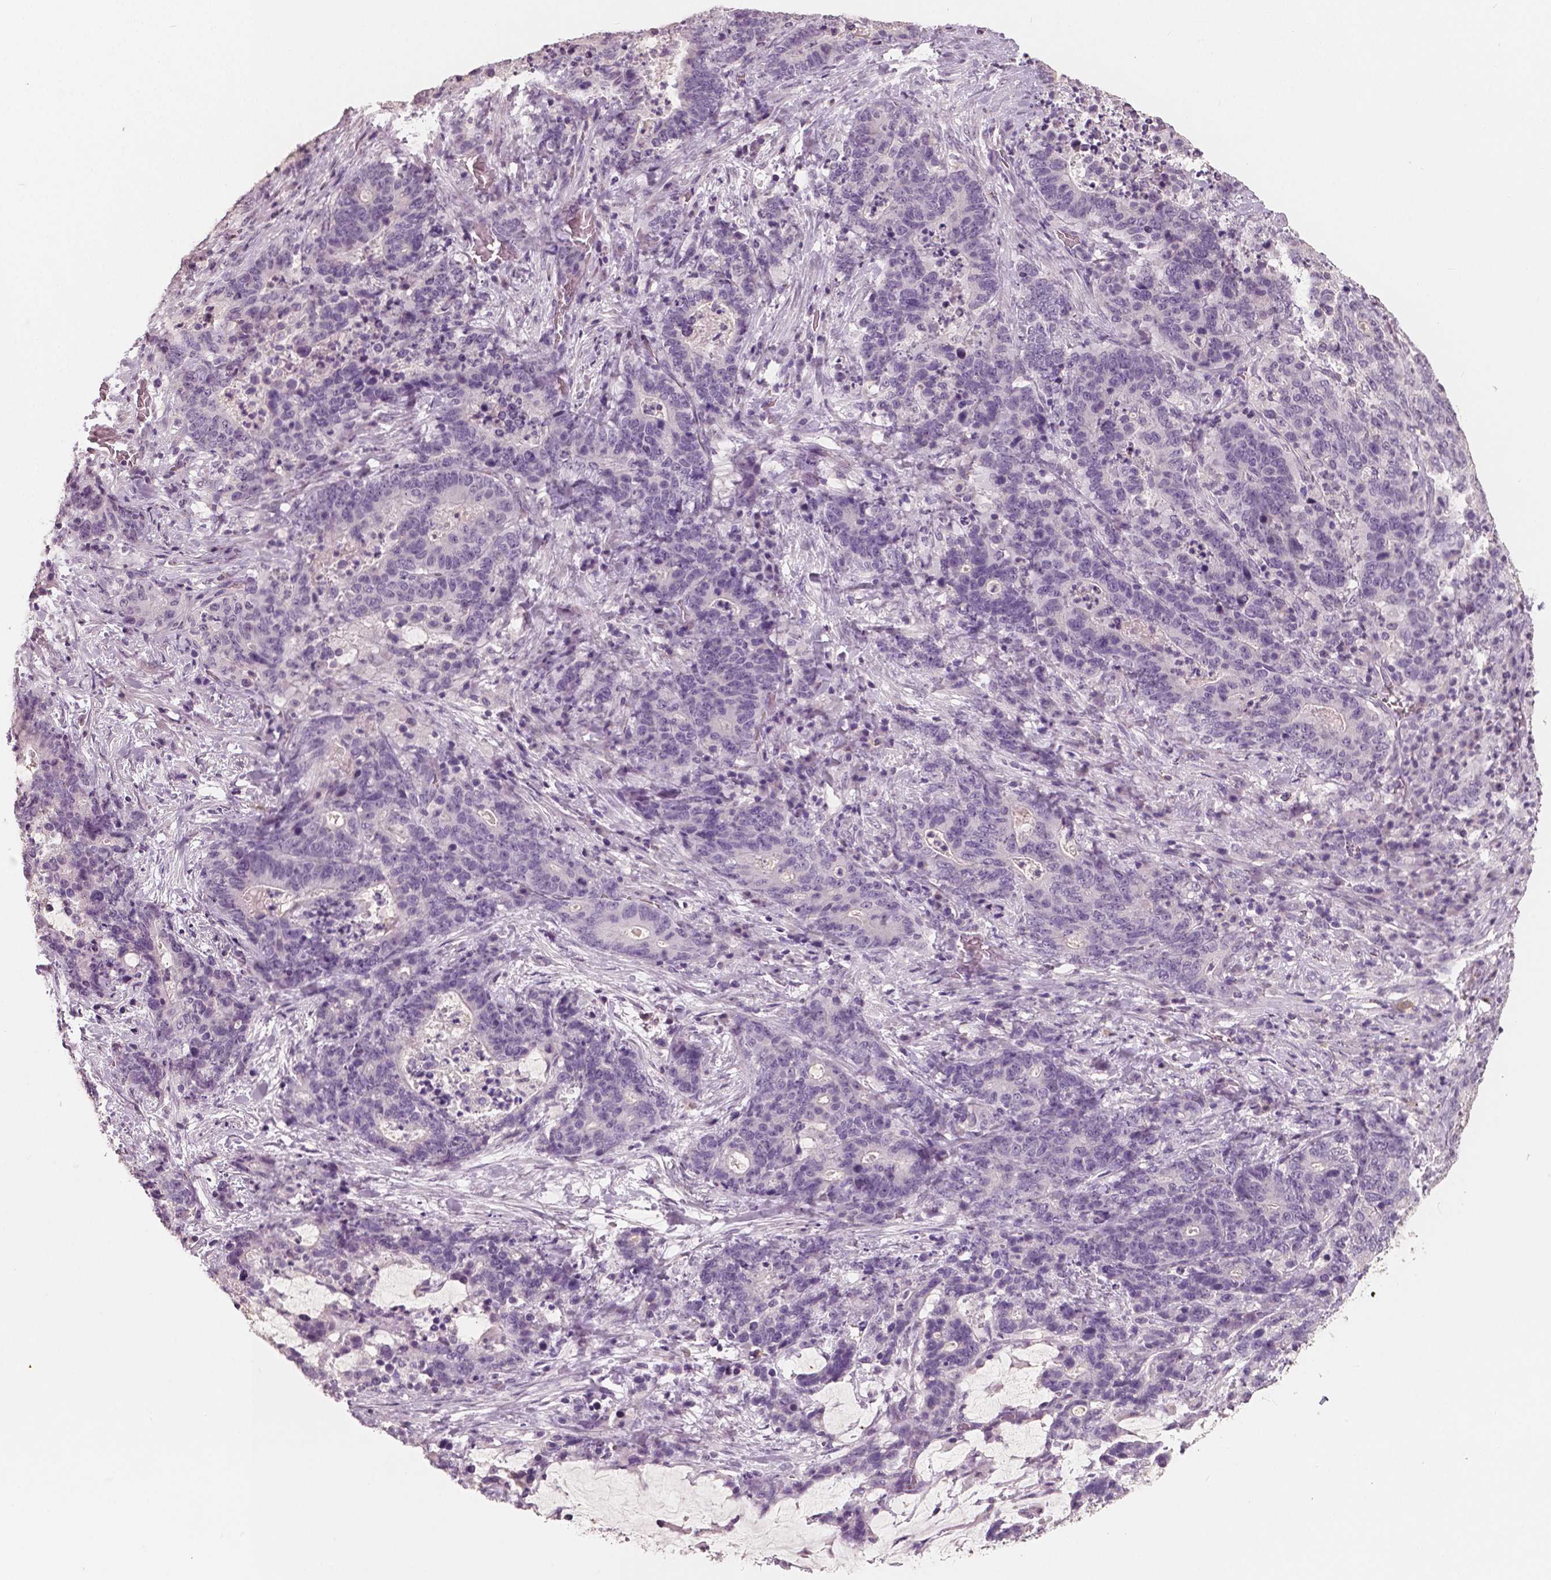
{"staining": {"intensity": "negative", "quantity": "none", "location": "none"}, "tissue": "stomach cancer", "cell_type": "Tumor cells", "image_type": "cancer", "snomed": [{"axis": "morphology", "description": "Normal tissue, NOS"}, {"axis": "morphology", "description": "Adenocarcinoma, NOS"}, {"axis": "topography", "description": "Stomach"}], "caption": "The image demonstrates no significant staining in tumor cells of stomach cancer (adenocarcinoma).", "gene": "KIT", "patient": {"sex": "female", "age": 64}}